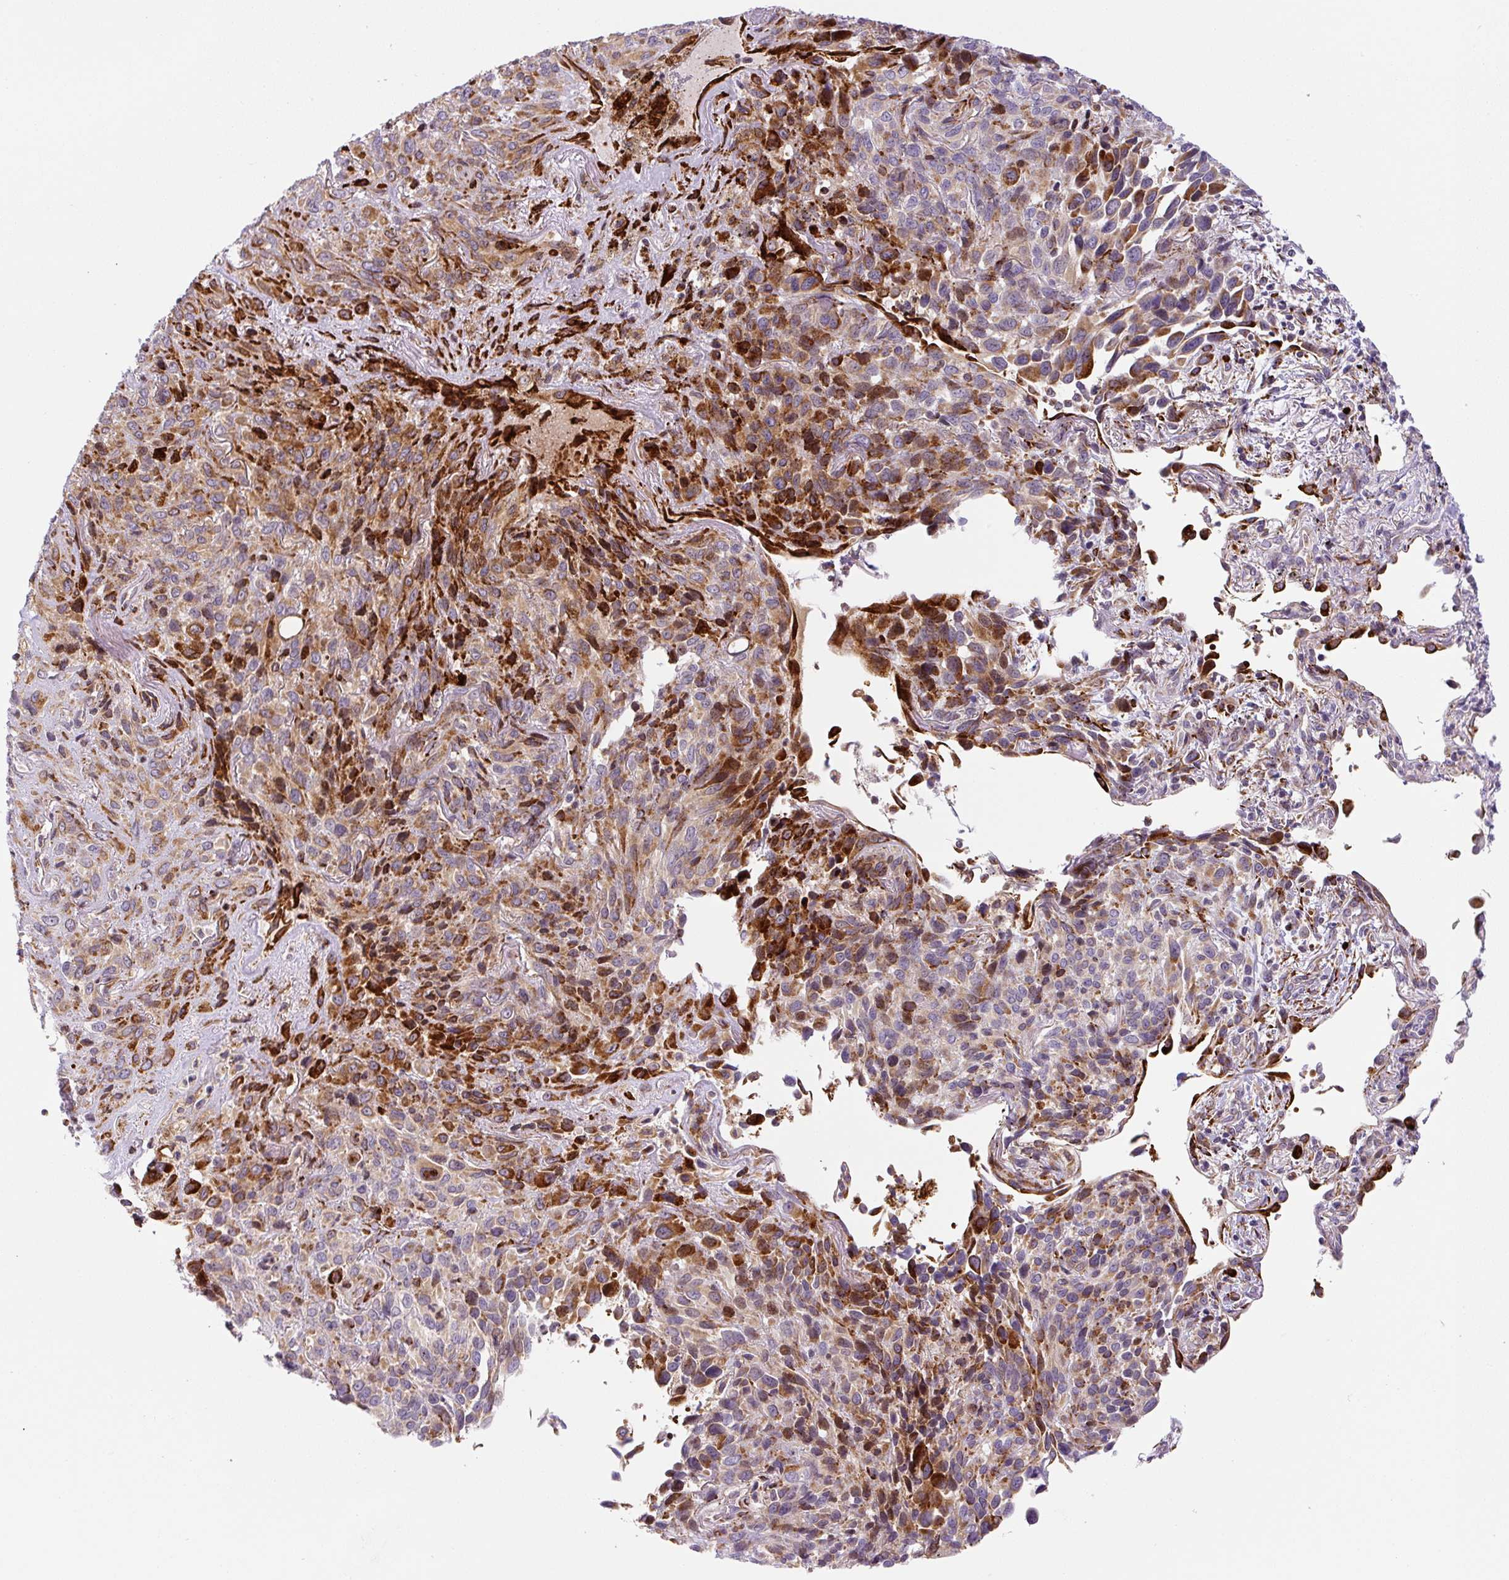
{"staining": {"intensity": "moderate", "quantity": ">75%", "location": "cytoplasmic/membranous"}, "tissue": "melanoma", "cell_type": "Tumor cells", "image_type": "cancer", "snomed": [{"axis": "morphology", "description": "Malignant melanoma, Metastatic site"}, {"axis": "topography", "description": "Lung"}], "caption": "A brown stain labels moderate cytoplasmic/membranous staining of a protein in malignant melanoma (metastatic site) tumor cells. The protein is shown in brown color, while the nuclei are stained blue.", "gene": "DISP3", "patient": {"sex": "male", "age": 48}}